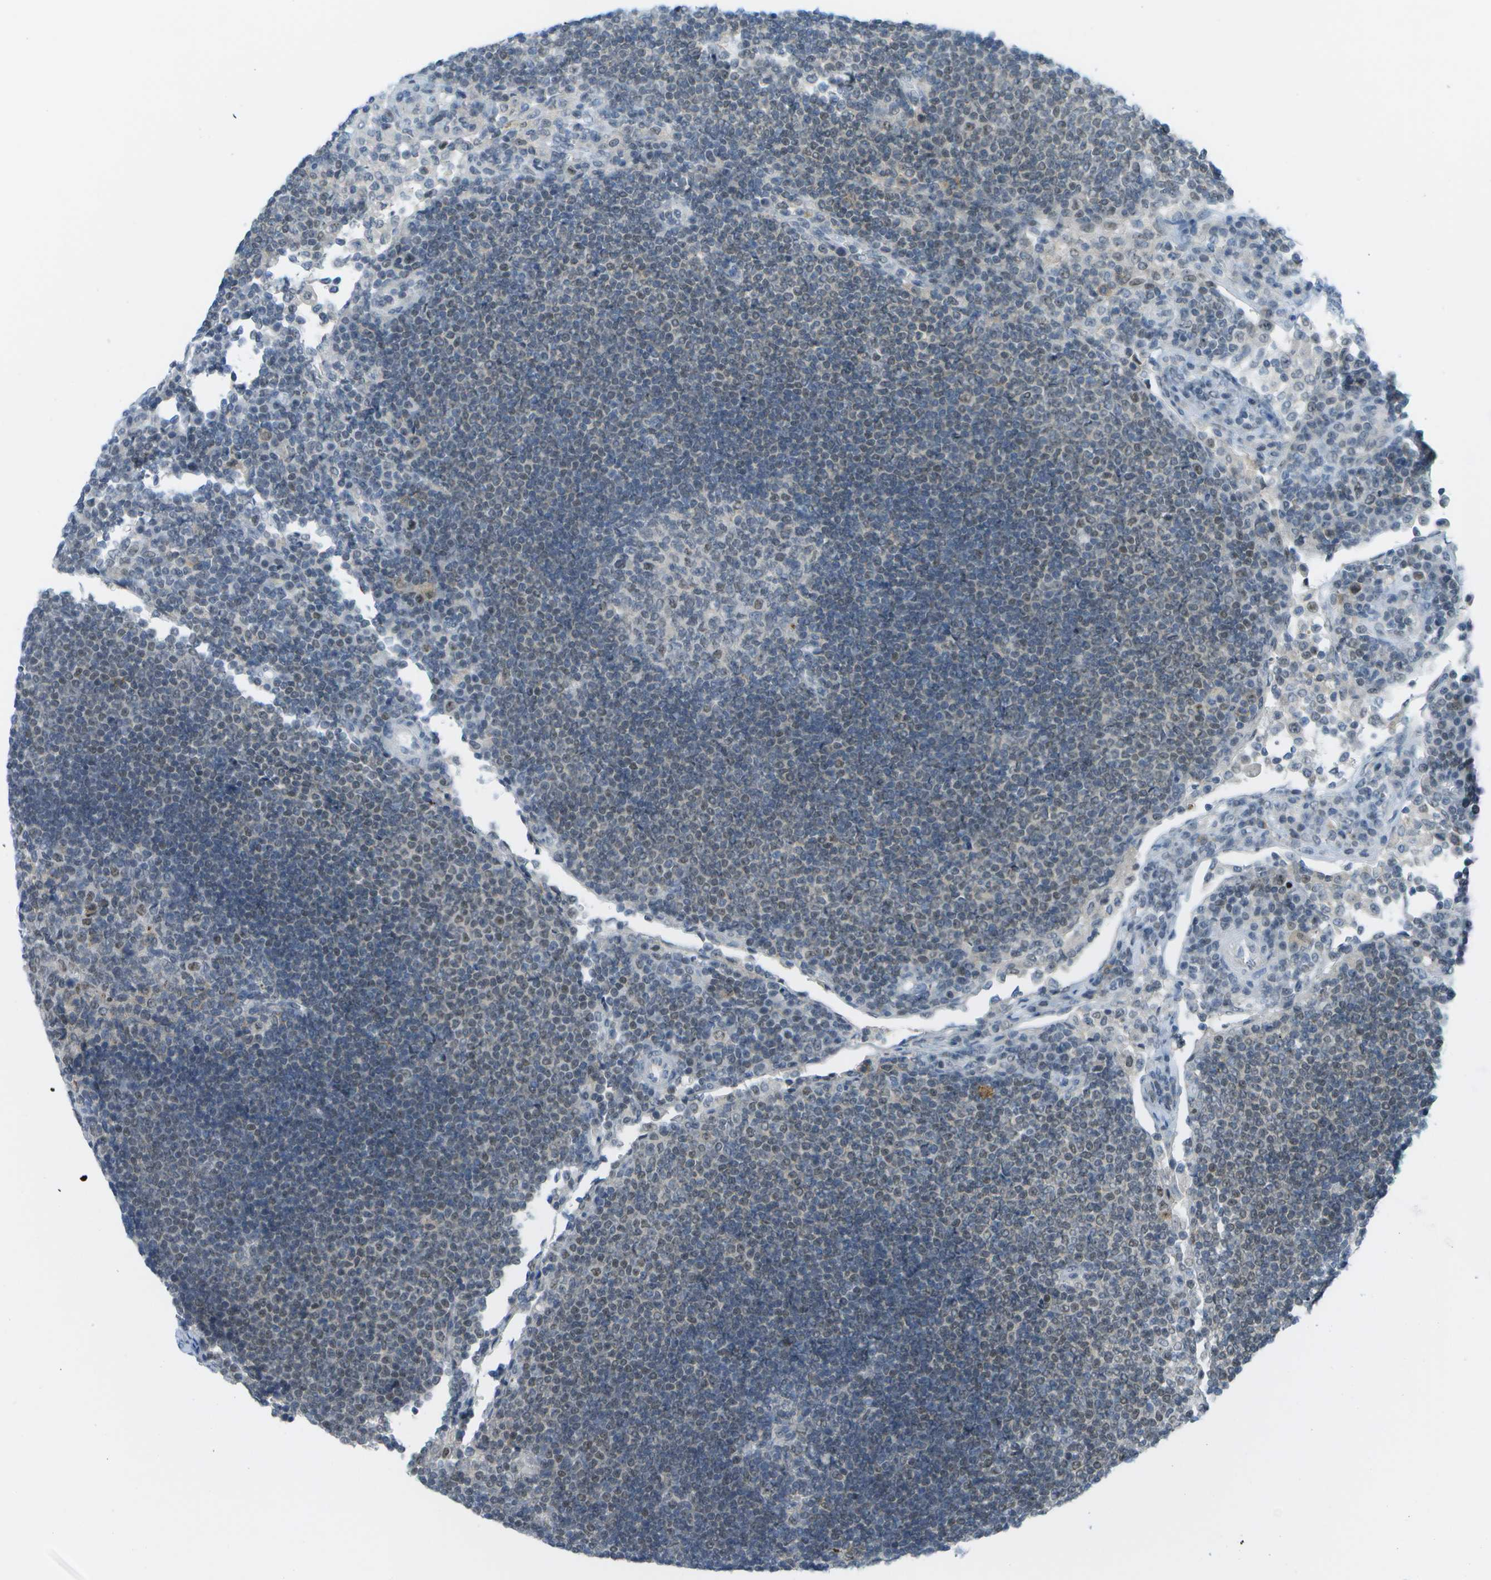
{"staining": {"intensity": "moderate", "quantity": "25%-75%", "location": "cytoplasmic/membranous,nuclear"}, "tissue": "lymph node", "cell_type": "Germinal center cells", "image_type": "normal", "snomed": [{"axis": "morphology", "description": "Normal tissue, NOS"}, {"axis": "topography", "description": "Lymph node"}], "caption": "DAB (3,3'-diaminobenzidine) immunohistochemical staining of benign lymph node exhibits moderate cytoplasmic/membranous,nuclear protein expression in about 25%-75% of germinal center cells. Ihc stains the protein in brown and the nuclei are stained blue.", "gene": "PITHD1", "patient": {"sex": "female", "age": 53}}